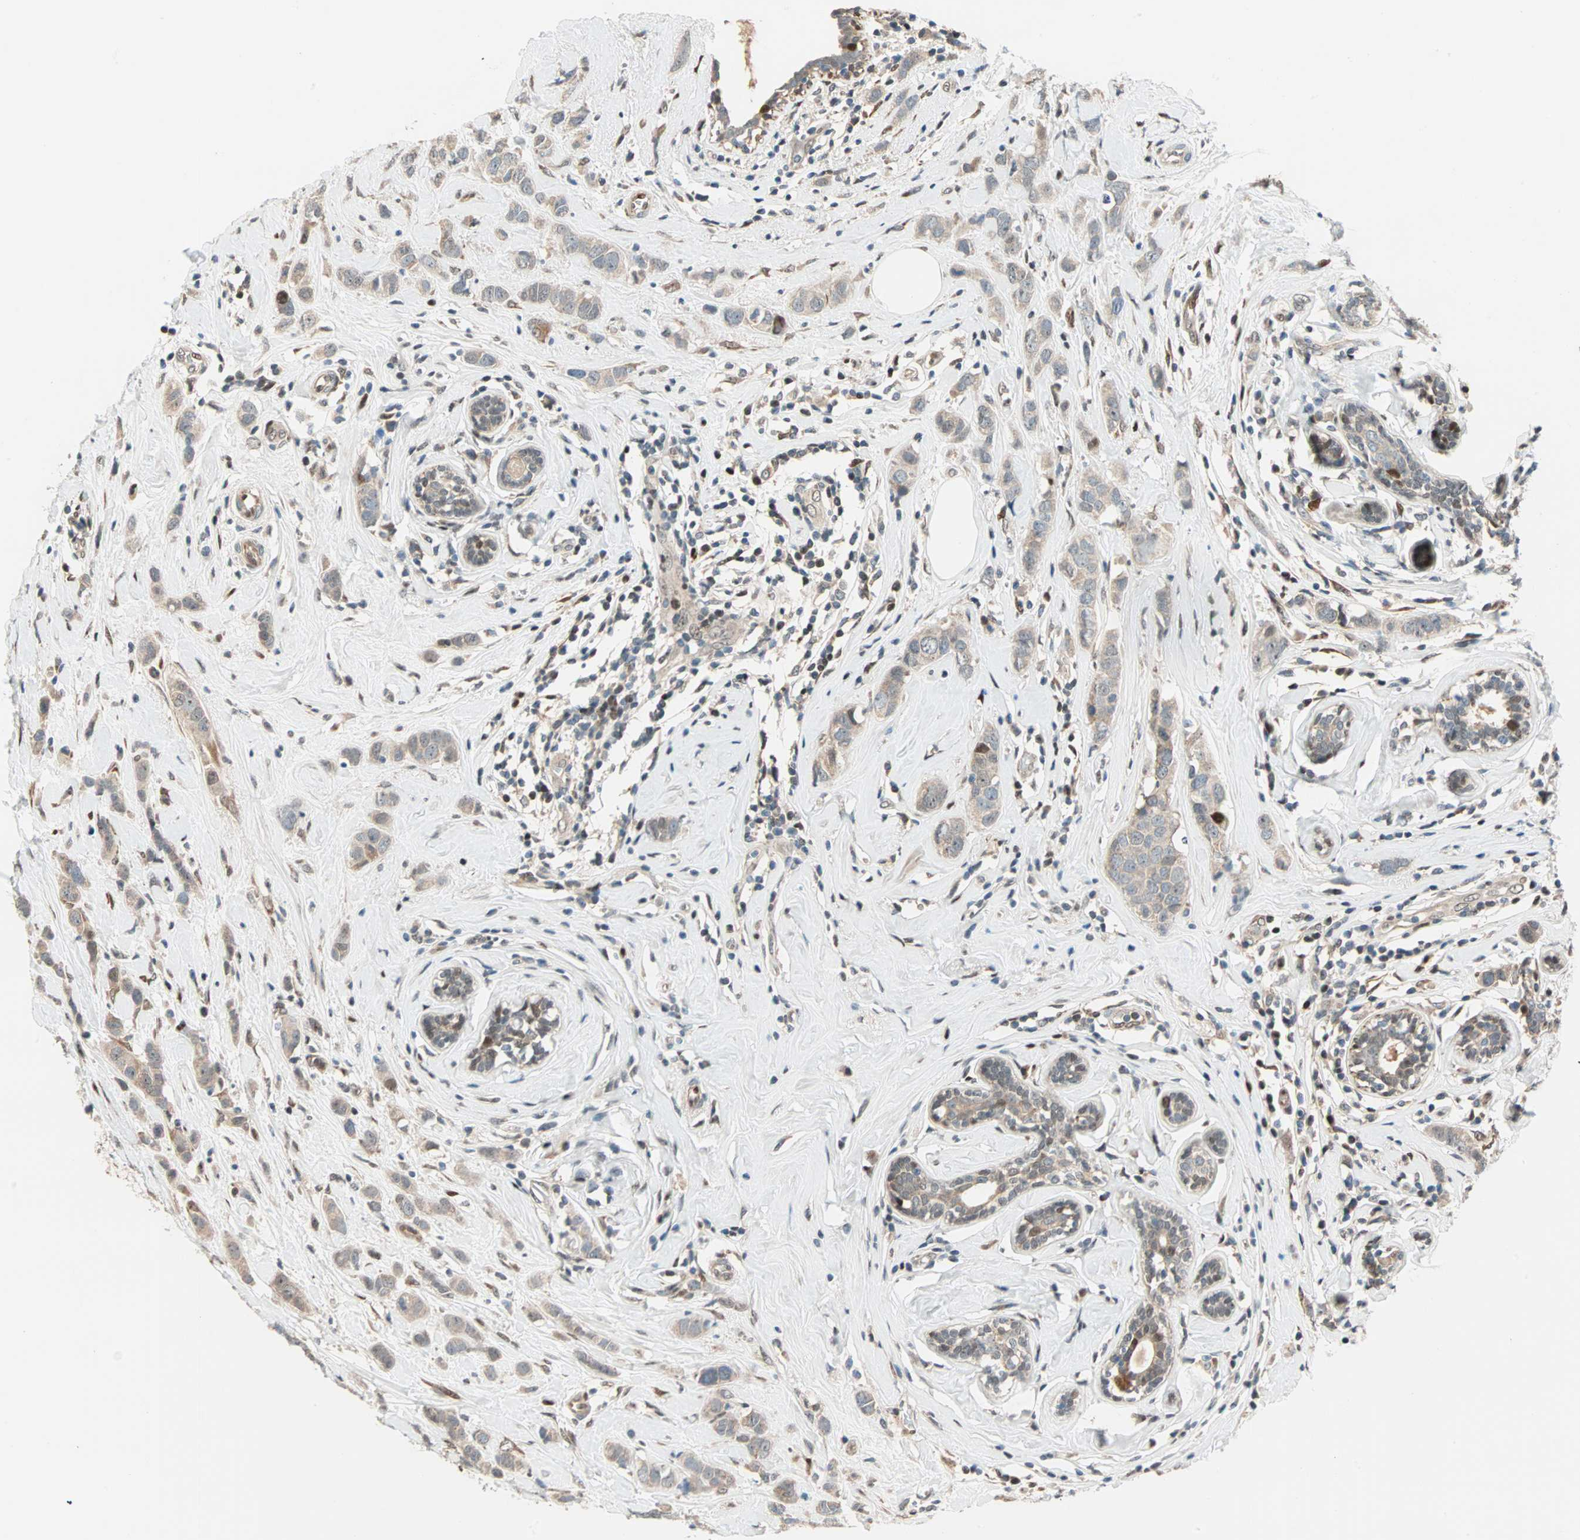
{"staining": {"intensity": "weak", "quantity": ">75%", "location": "cytoplasmic/membranous"}, "tissue": "breast cancer", "cell_type": "Tumor cells", "image_type": "cancer", "snomed": [{"axis": "morphology", "description": "Normal tissue, NOS"}, {"axis": "morphology", "description": "Duct carcinoma"}, {"axis": "topography", "description": "Breast"}], "caption": "A high-resolution photomicrograph shows IHC staining of breast infiltrating ductal carcinoma, which reveals weak cytoplasmic/membranous expression in about >75% of tumor cells.", "gene": "HECW1", "patient": {"sex": "female", "age": 50}}